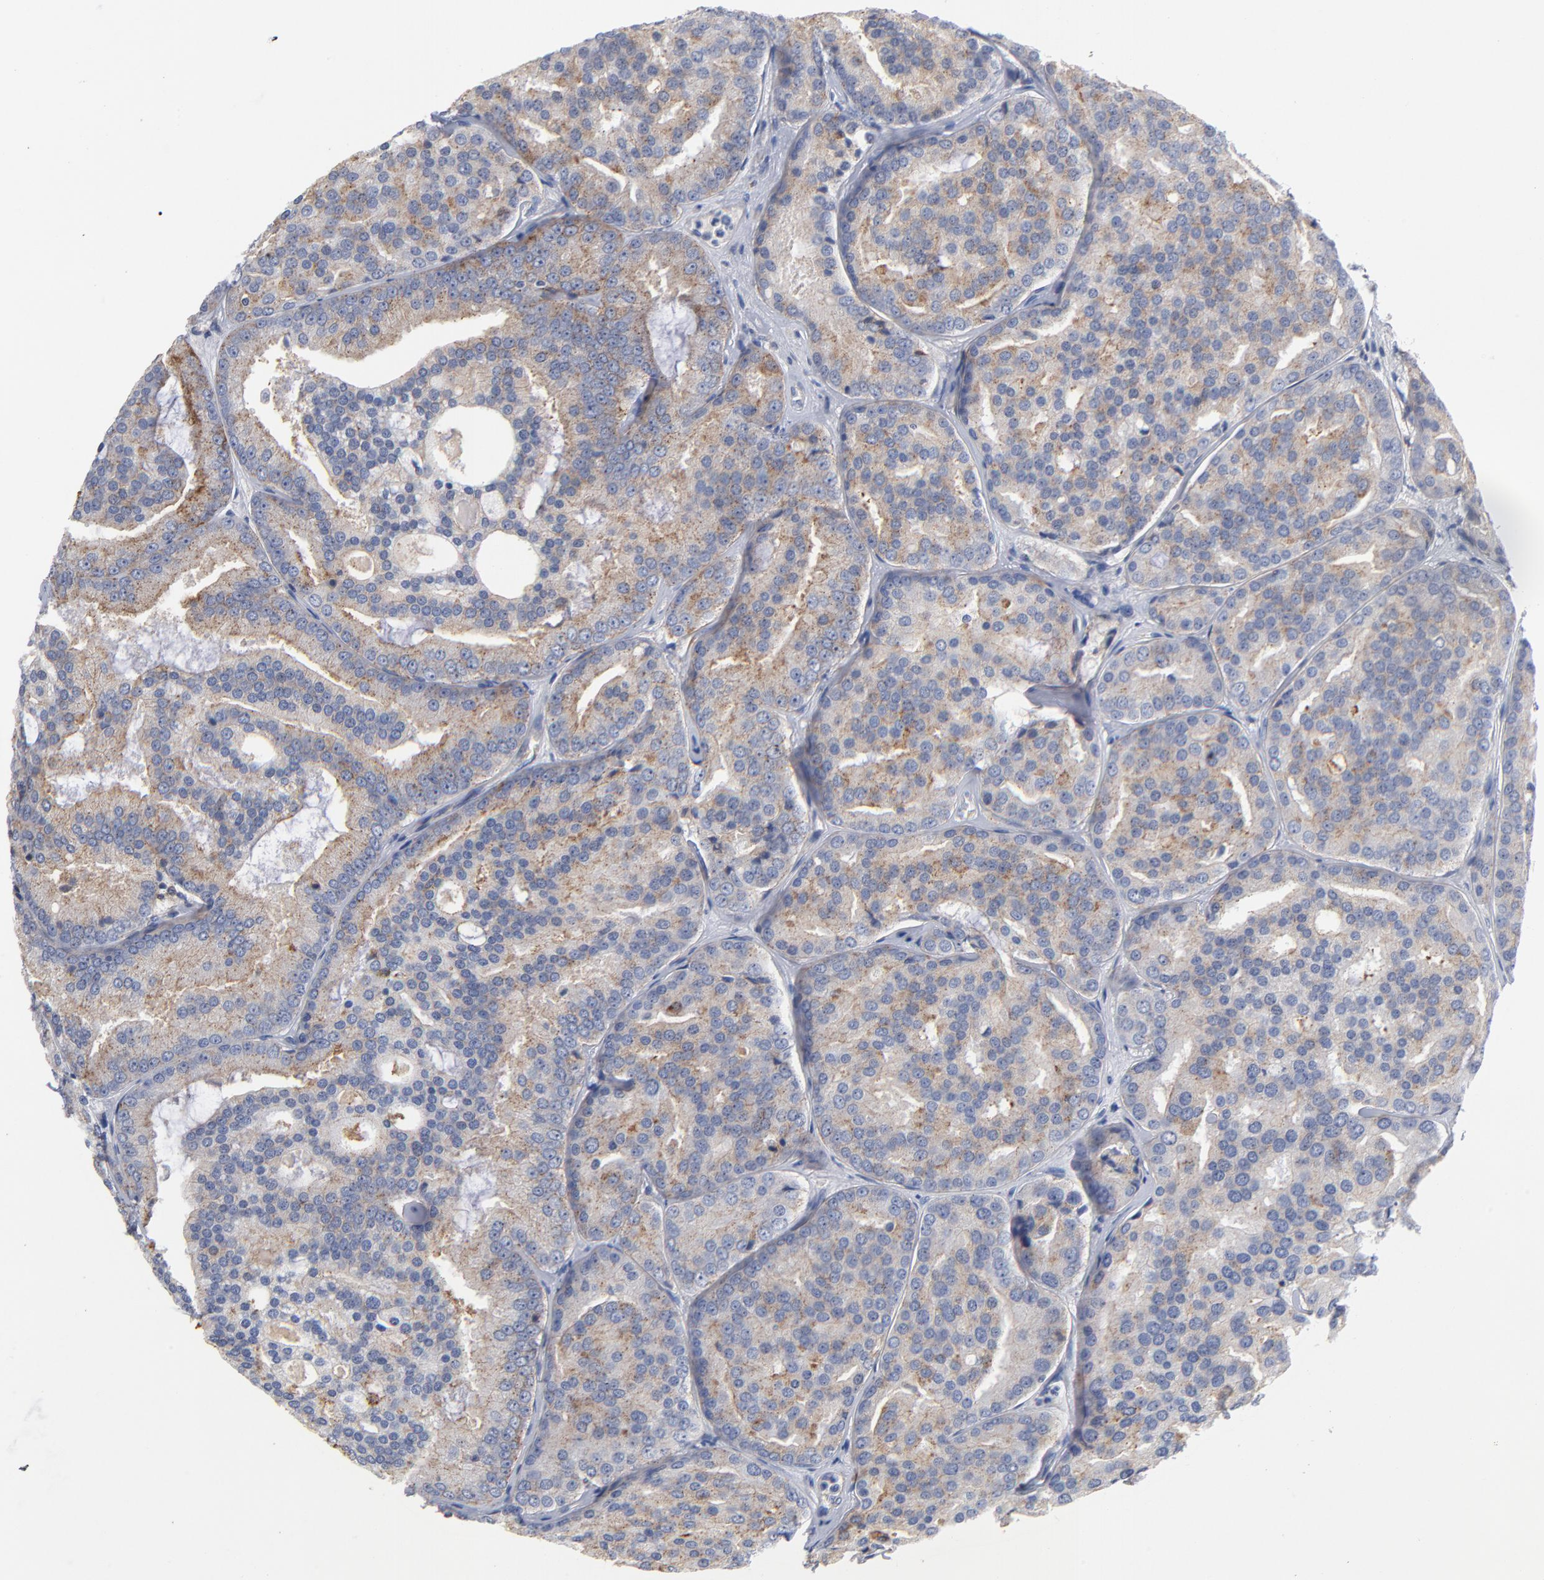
{"staining": {"intensity": "moderate", "quantity": ">75%", "location": "cytoplasmic/membranous"}, "tissue": "prostate cancer", "cell_type": "Tumor cells", "image_type": "cancer", "snomed": [{"axis": "morphology", "description": "Adenocarcinoma, High grade"}, {"axis": "topography", "description": "Prostate"}], "caption": "Adenocarcinoma (high-grade) (prostate) stained with DAB (3,3'-diaminobenzidine) immunohistochemistry (IHC) shows medium levels of moderate cytoplasmic/membranous positivity in approximately >75% of tumor cells.", "gene": "PDLIM2", "patient": {"sex": "male", "age": 64}}